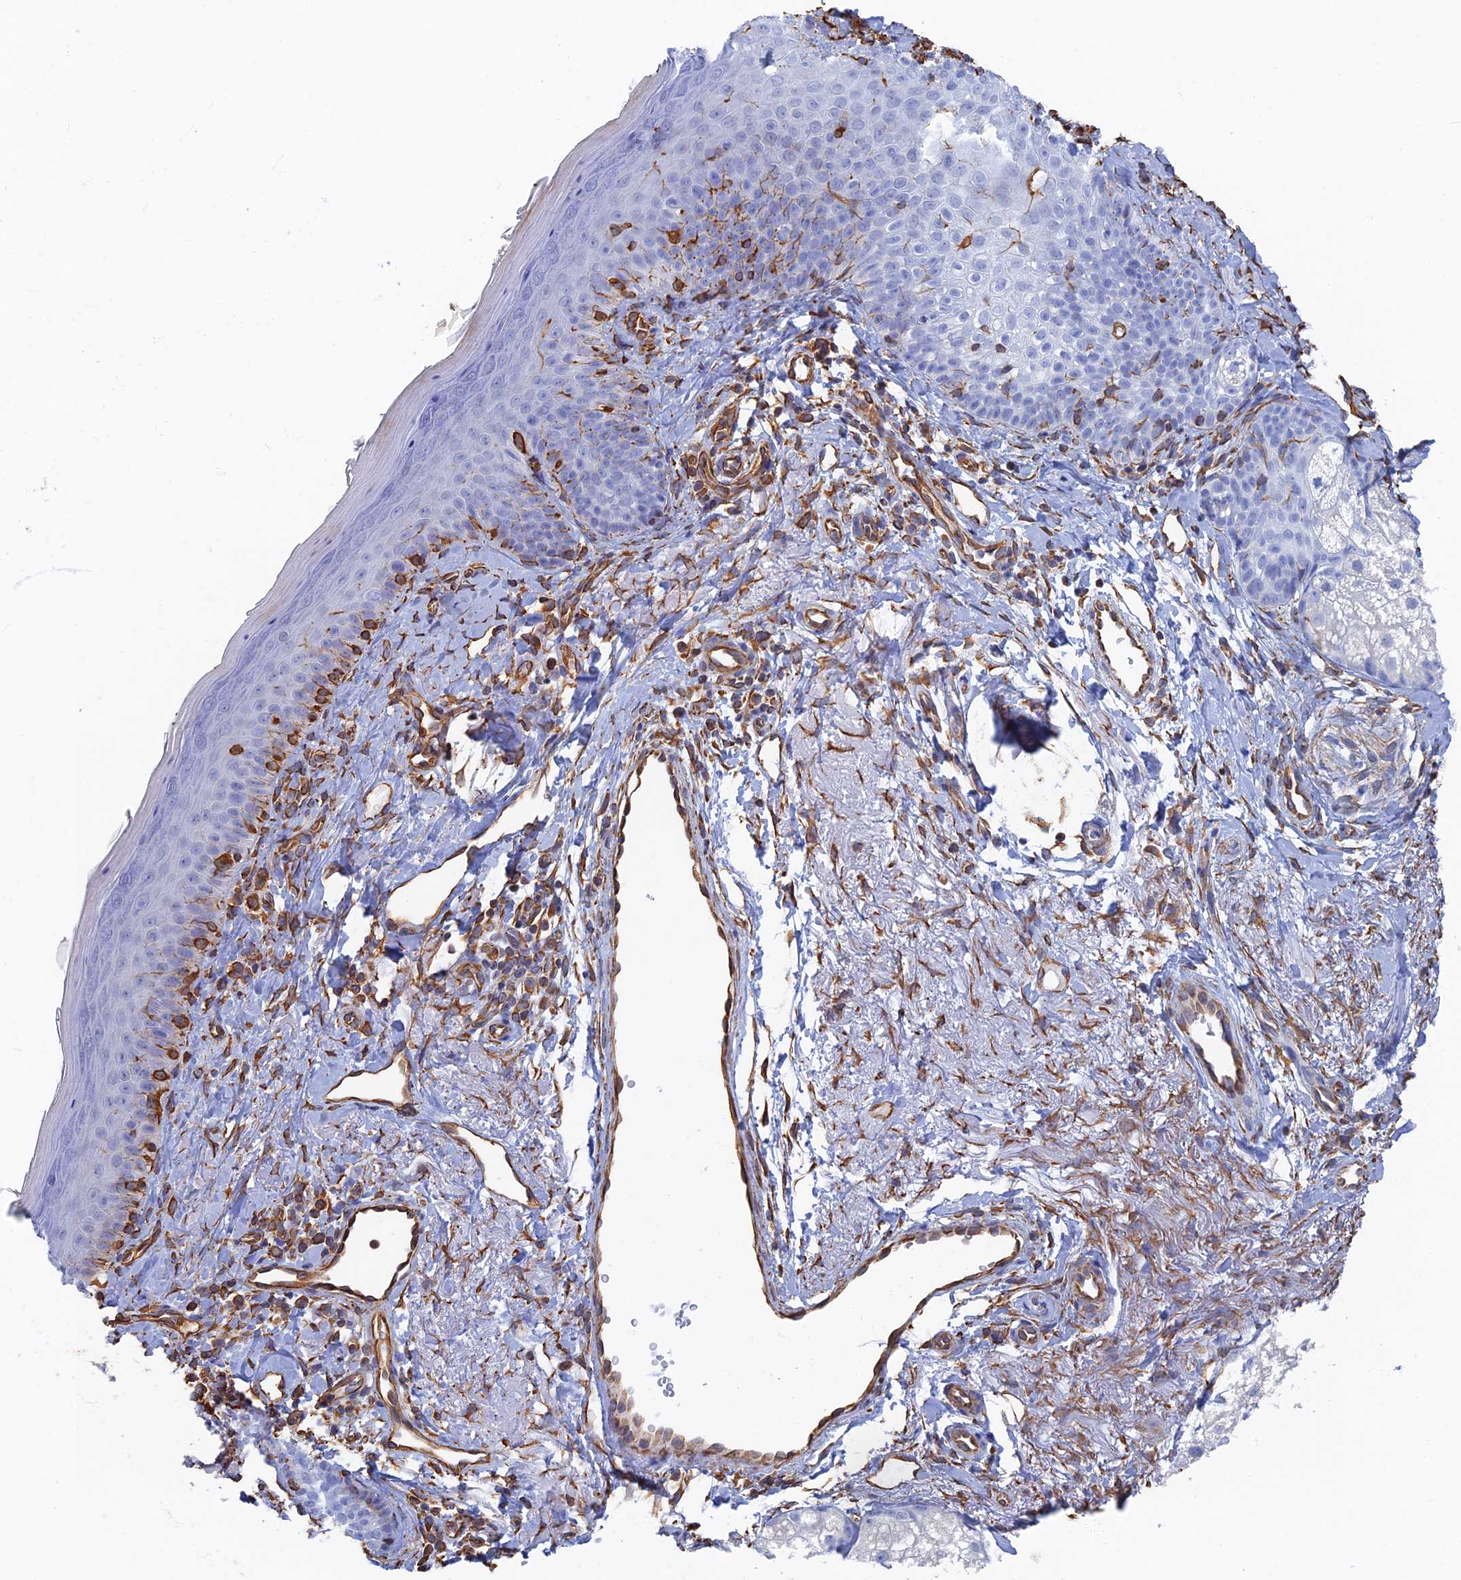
{"staining": {"intensity": "strong", "quantity": ">75%", "location": "cytoplasmic/membranous"}, "tissue": "skin", "cell_type": "Fibroblasts", "image_type": "normal", "snomed": [{"axis": "morphology", "description": "Normal tissue, NOS"}, {"axis": "topography", "description": "Skin"}], "caption": "Immunohistochemistry histopathology image of unremarkable human skin stained for a protein (brown), which displays high levels of strong cytoplasmic/membranous positivity in approximately >75% of fibroblasts.", "gene": "RMC1", "patient": {"sex": "male", "age": 57}}